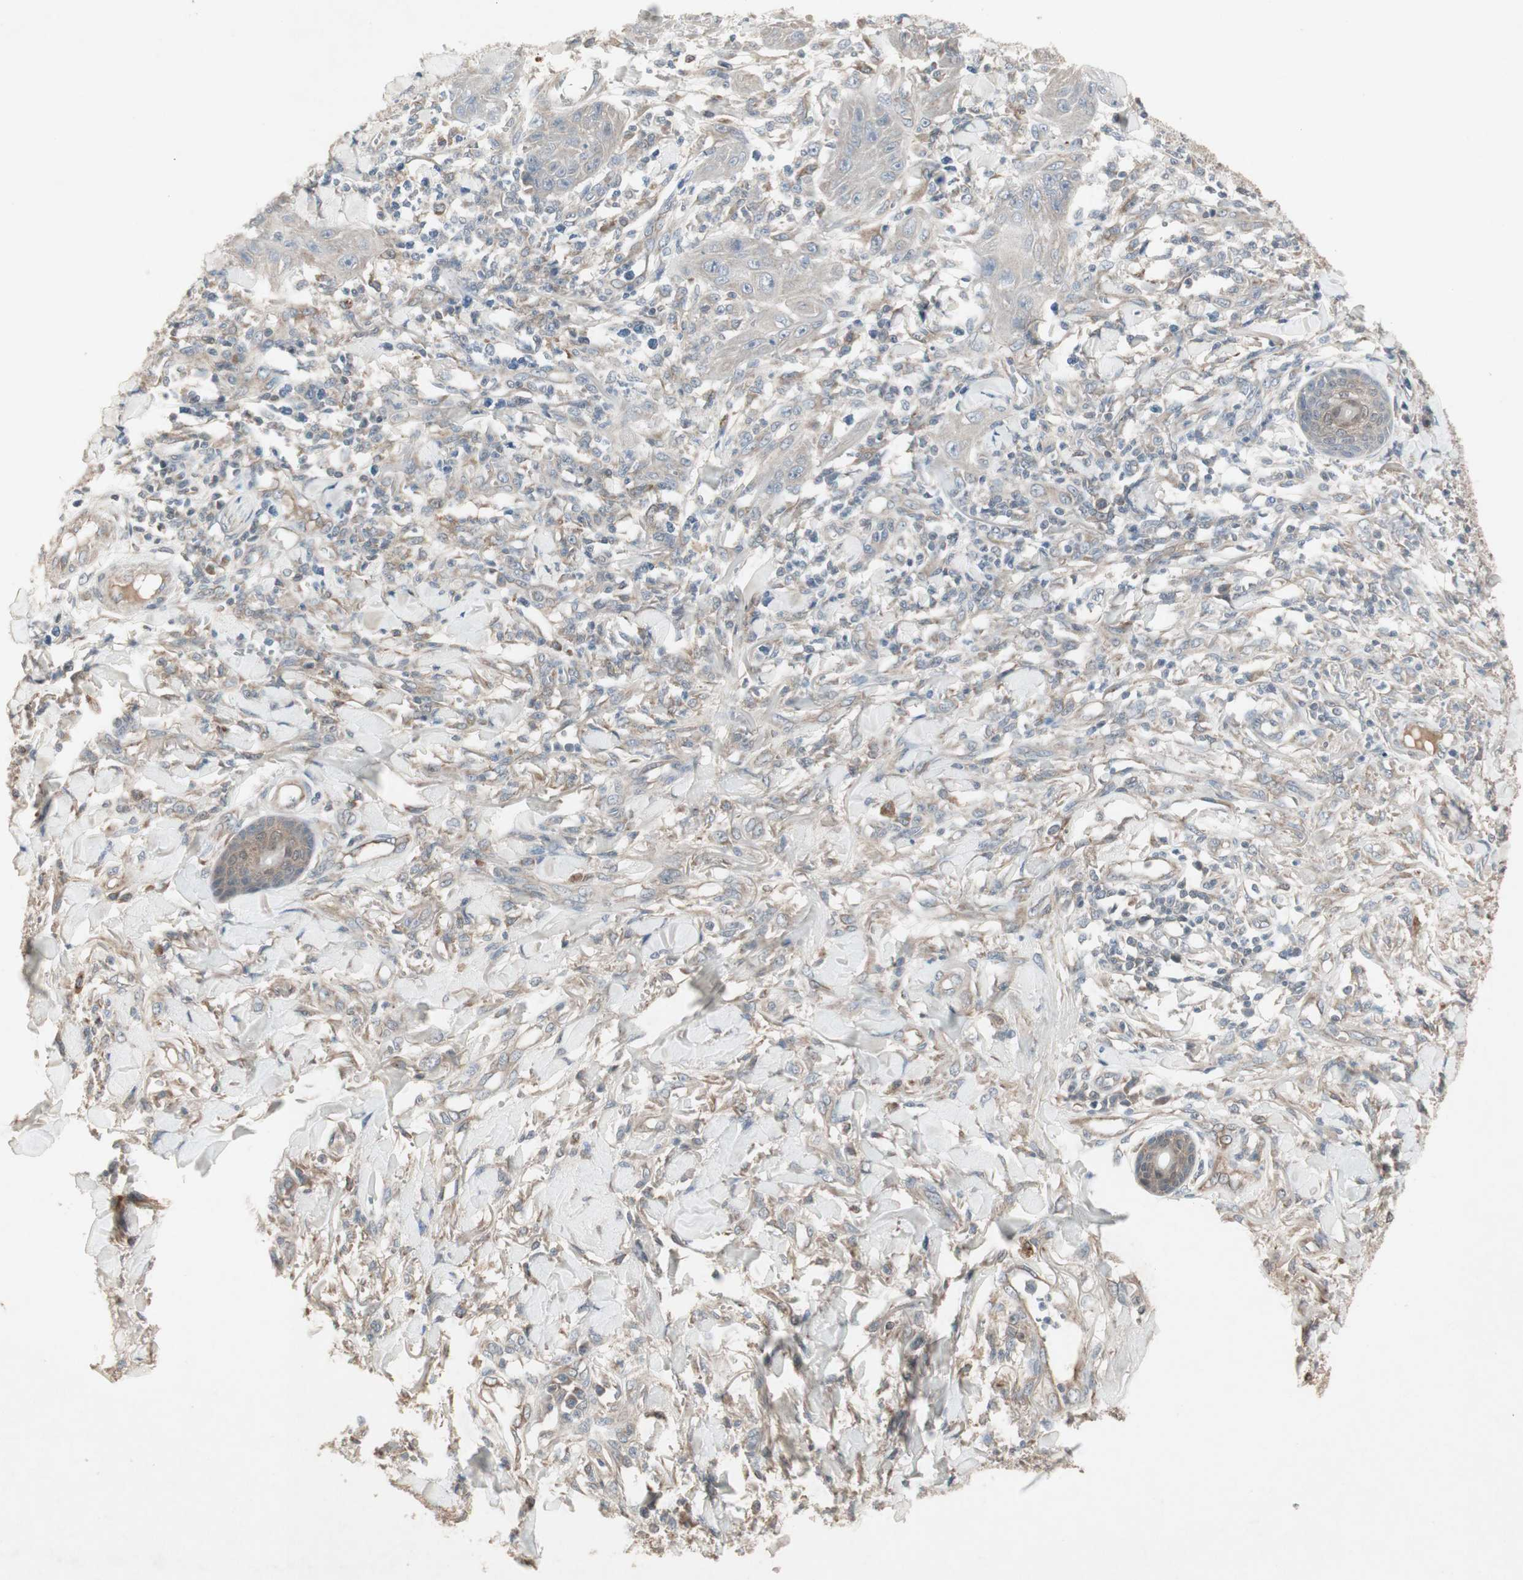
{"staining": {"intensity": "negative", "quantity": "none", "location": "none"}, "tissue": "skin cancer", "cell_type": "Tumor cells", "image_type": "cancer", "snomed": [{"axis": "morphology", "description": "Squamous cell carcinoma, NOS"}, {"axis": "topography", "description": "Skin"}], "caption": "This is an immunohistochemistry micrograph of human skin cancer. There is no staining in tumor cells.", "gene": "JMJD7-PLA2G4B", "patient": {"sex": "female", "age": 78}}